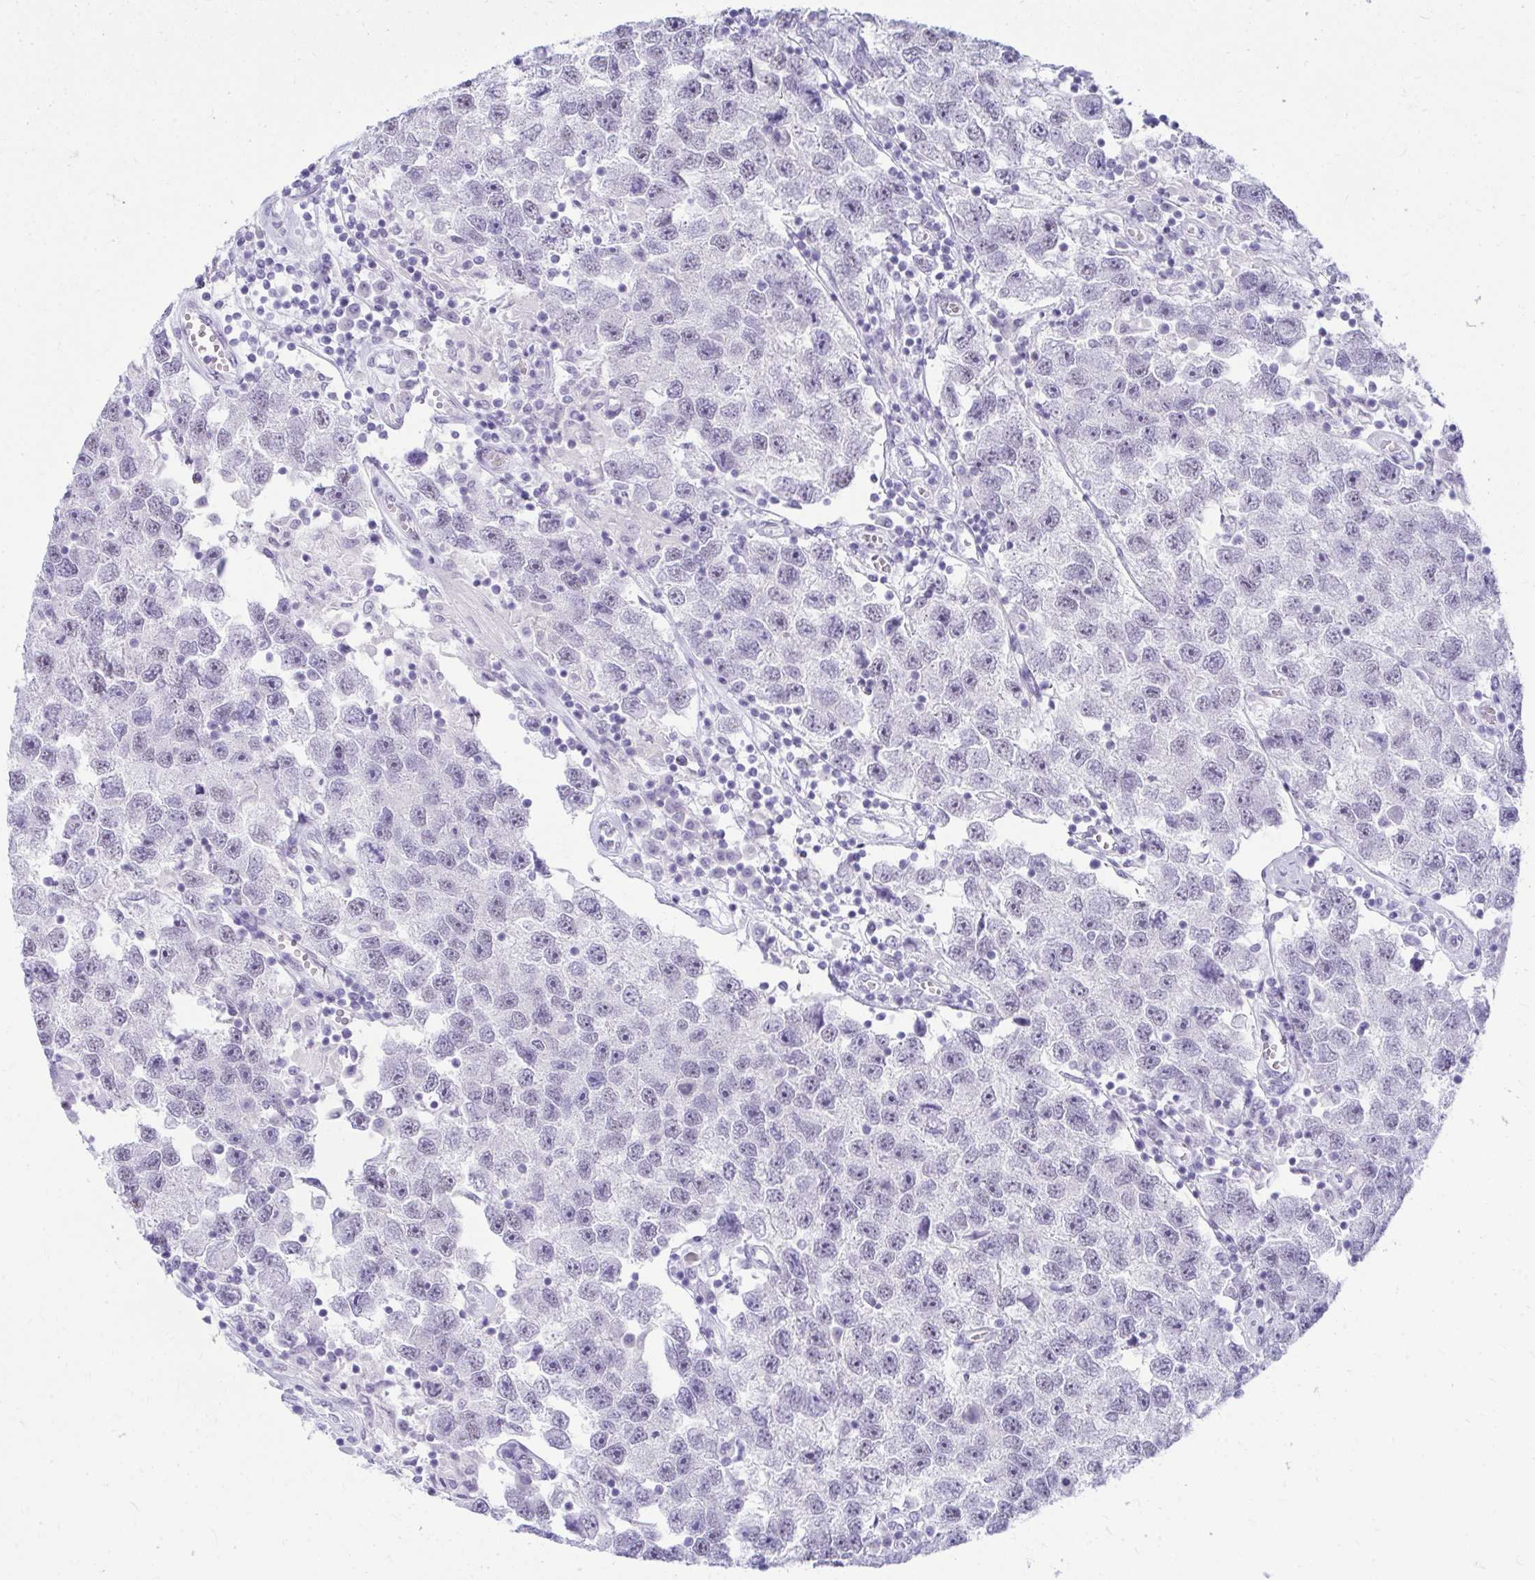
{"staining": {"intensity": "negative", "quantity": "none", "location": "none"}, "tissue": "testis cancer", "cell_type": "Tumor cells", "image_type": "cancer", "snomed": [{"axis": "morphology", "description": "Seminoma, NOS"}, {"axis": "topography", "description": "Testis"}], "caption": "A high-resolution image shows immunohistochemistry (IHC) staining of testis cancer, which reveals no significant positivity in tumor cells. Nuclei are stained in blue.", "gene": "OR5F1", "patient": {"sex": "male", "age": 26}}